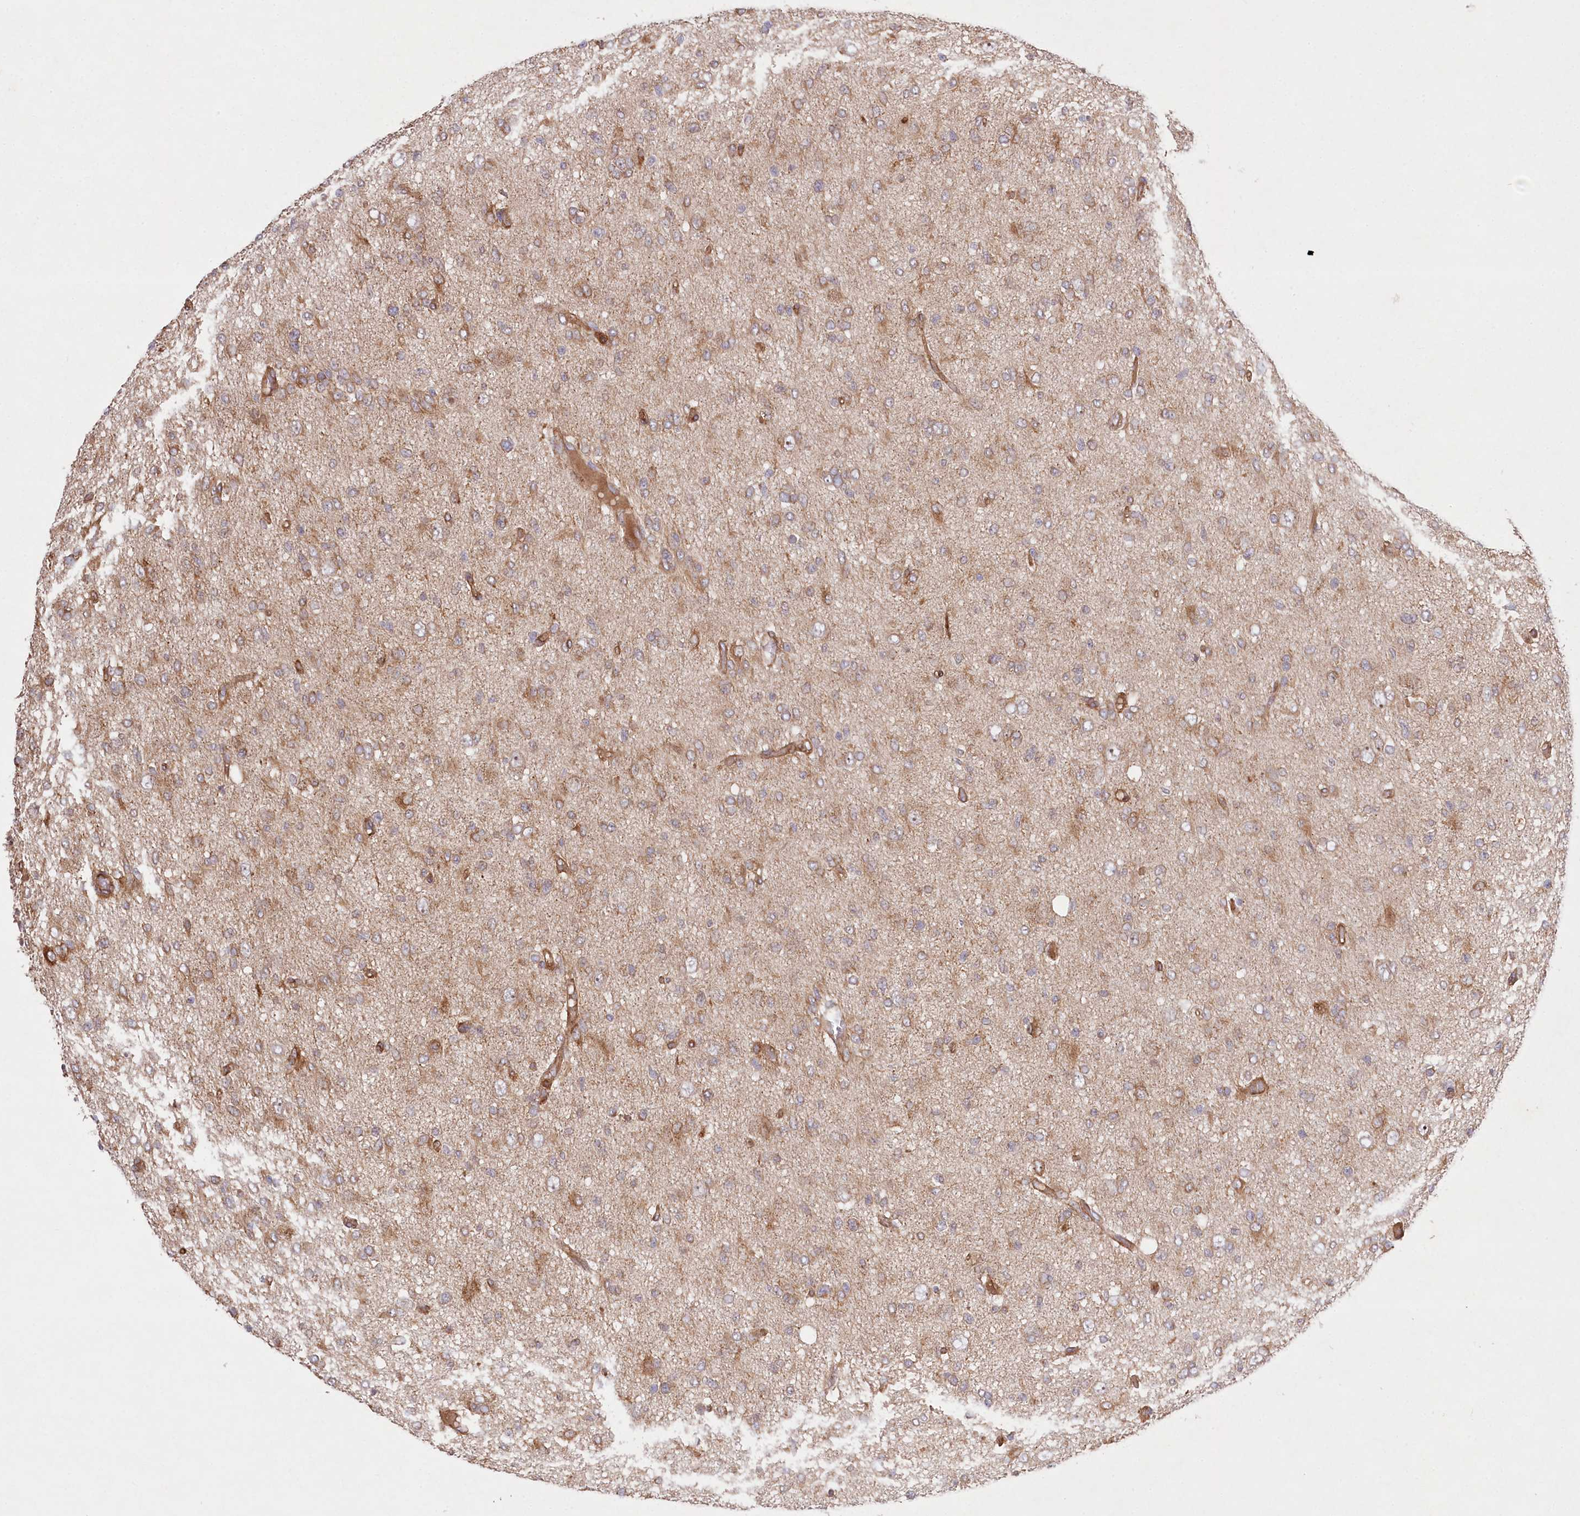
{"staining": {"intensity": "moderate", "quantity": "25%-75%", "location": "cytoplasmic/membranous"}, "tissue": "glioma", "cell_type": "Tumor cells", "image_type": "cancer", "snomed": [{"axis": "morphology", "description": "Glioma, malignant, High grade"}, {"axis": "topography", "description": "Brain"}], "caption": "Protein expression analysis of high-grade glioma (malignant) exhibits moderate cytoplasmic/membranous positivity in approximately 25%-75% of tumor cells.", "gene": "MTPAP", "patient": {"sex": "female", "age": 59}}